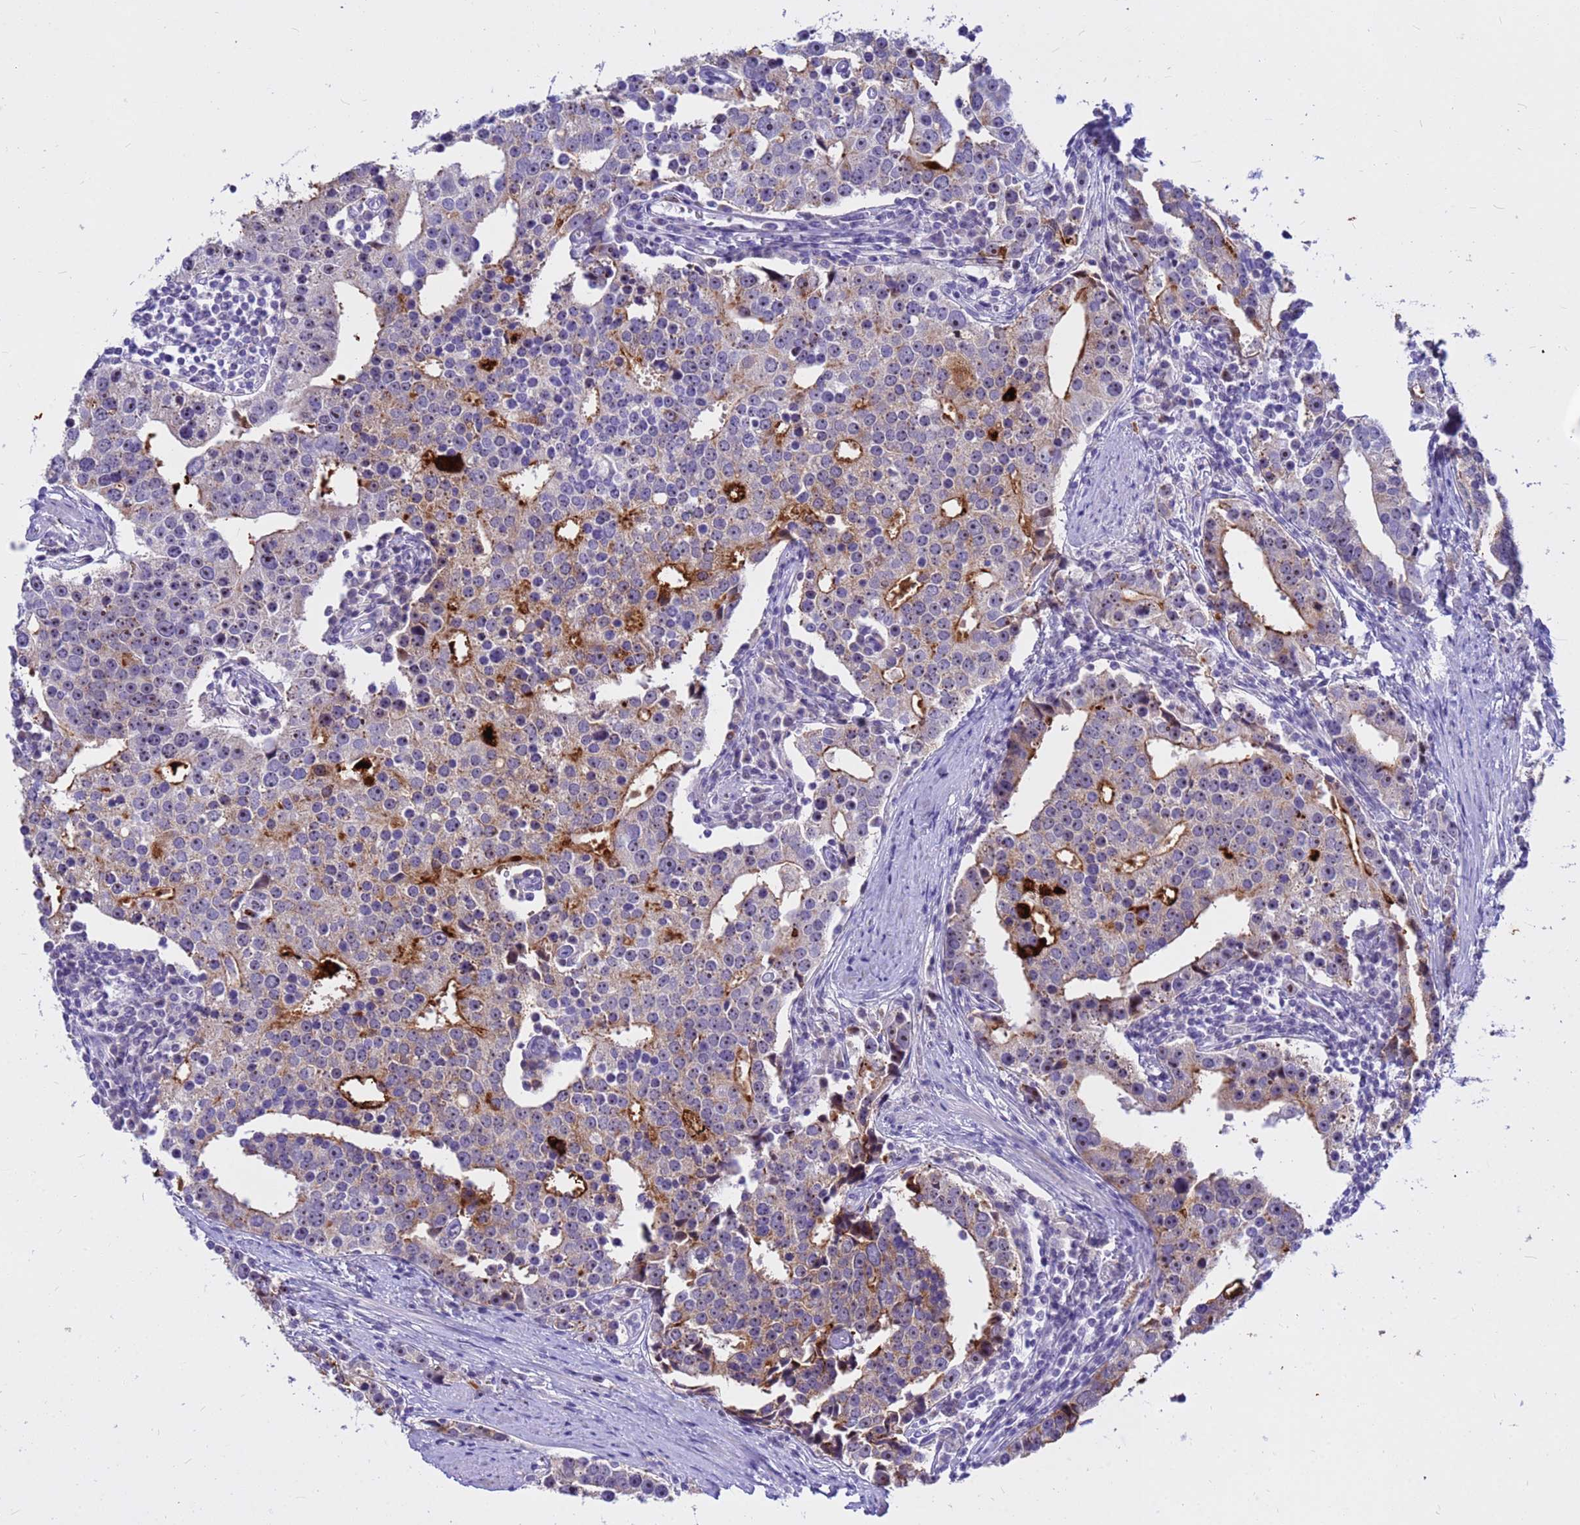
{"staining": {"intensity": "moderate", "quantity": "<25%", "location": "cytoplasmic/membranous"}, "tissue": "prostate cancer", "cell_type": "Tumor cells", "image_type": "cancer", "snomed": [{"axis": "morphology", "description": "Adenocarcinoma, High grade"}, {"axis": "topography", "description": "Prostate"}], "caption": "This histopathology image displays prostate cancer (high-grade adenocarcinoma) stained with IHC to label a protein in brown. The cytoplasmic/membranous of tumor cells show moderate positivity for the protein. Nuclei are counter-stained blue.", "gene": "DMRTC2", "patient": {"sex": "male", "age": 71}}